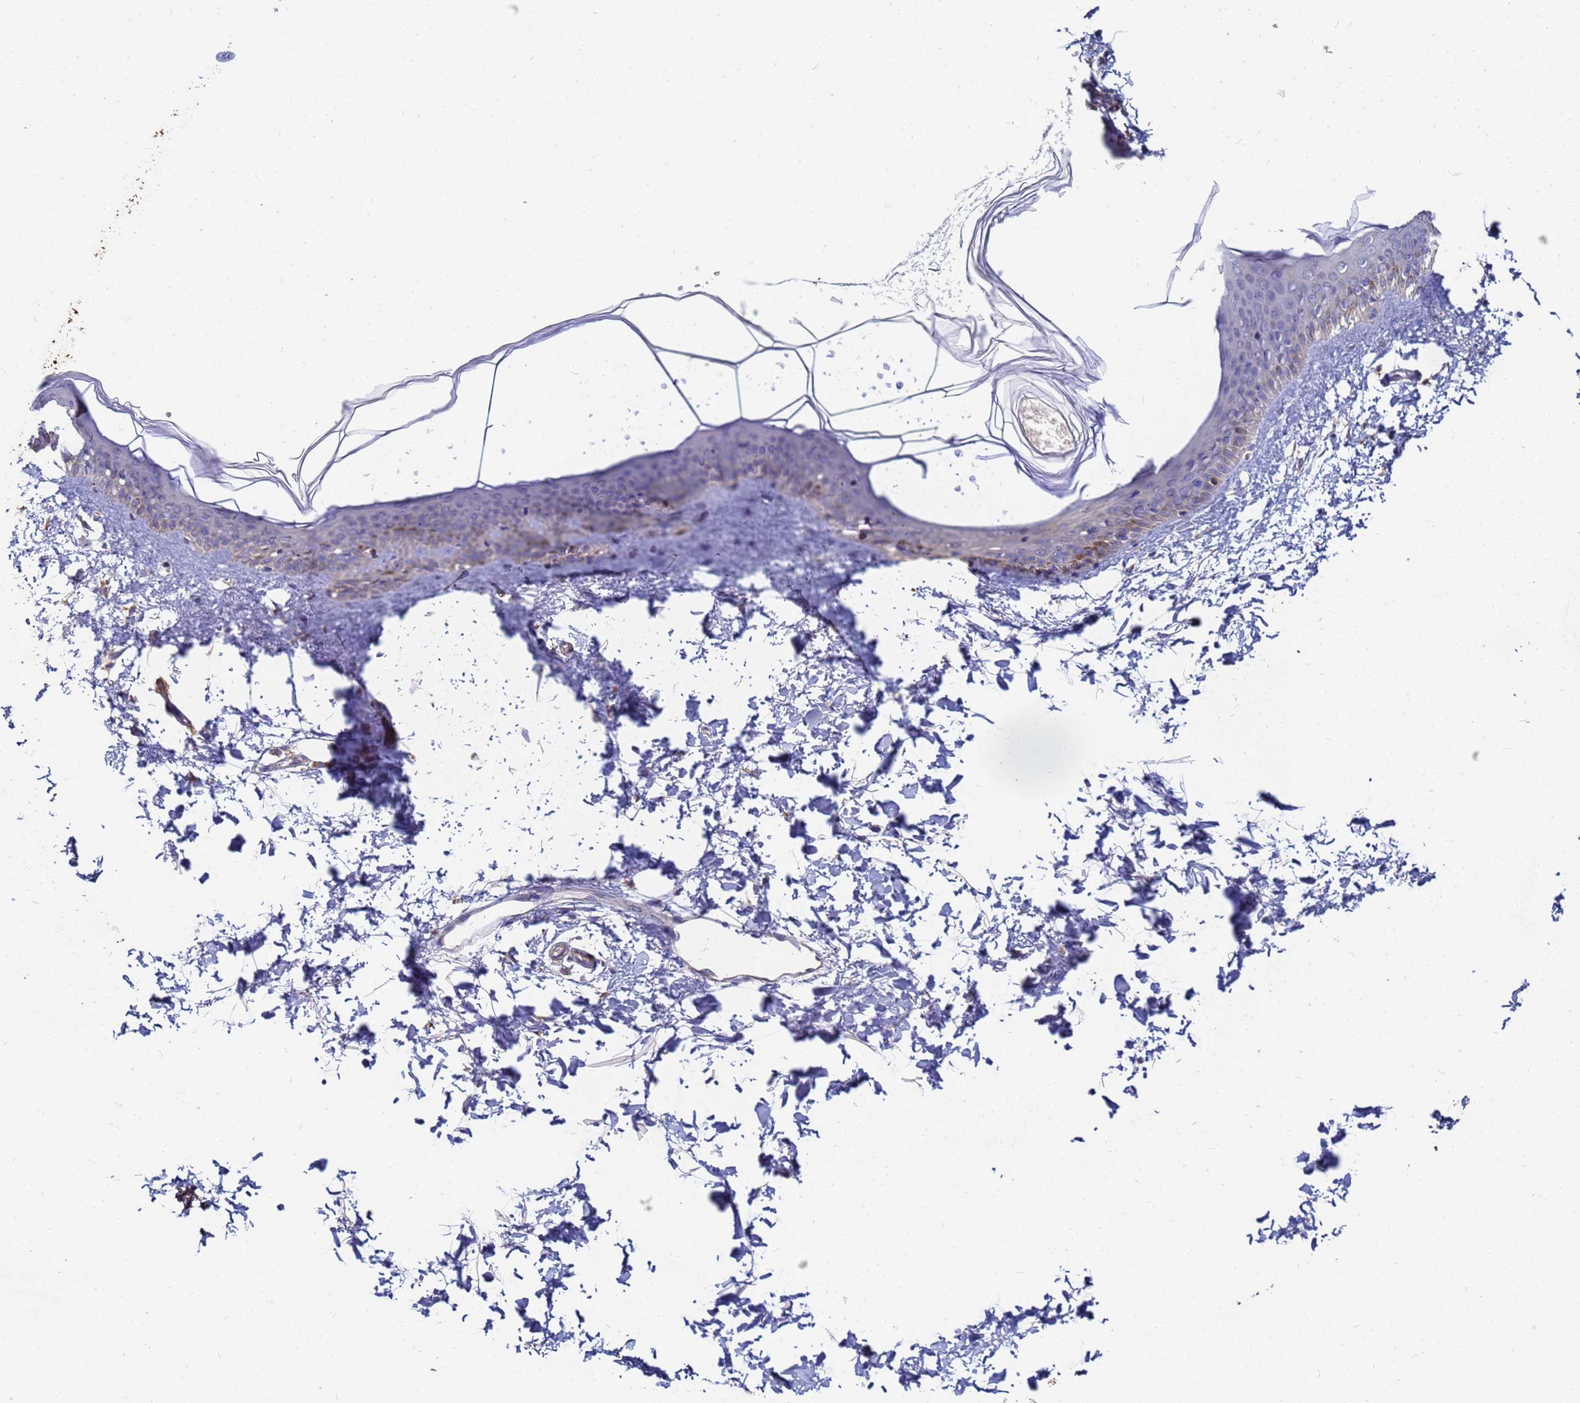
{"staining": {"intensity": "weak", "quantity": "25%-75%", "location": "cytoplasmic/membranous"}, "tissue": "skin", "cell_type": "Fibroblasts", "image_type": "normal", "snomed": [{"axis": "morphology", "description": "Normal tissue, NOS"}, {"axis": "topography", "description": "Skin"}], "caption": "Brown immunohistochemical staining in unremarkable human skin exhibits weak cytoplasmic/membranous expression in about 25%-75% of fibroblasts. Immunohistochemistry (ihc) stains the protein in brown and the nuclei are stained blue.", "gene": "C5orf34", "patient": {"sex": "female", "age": 58}}